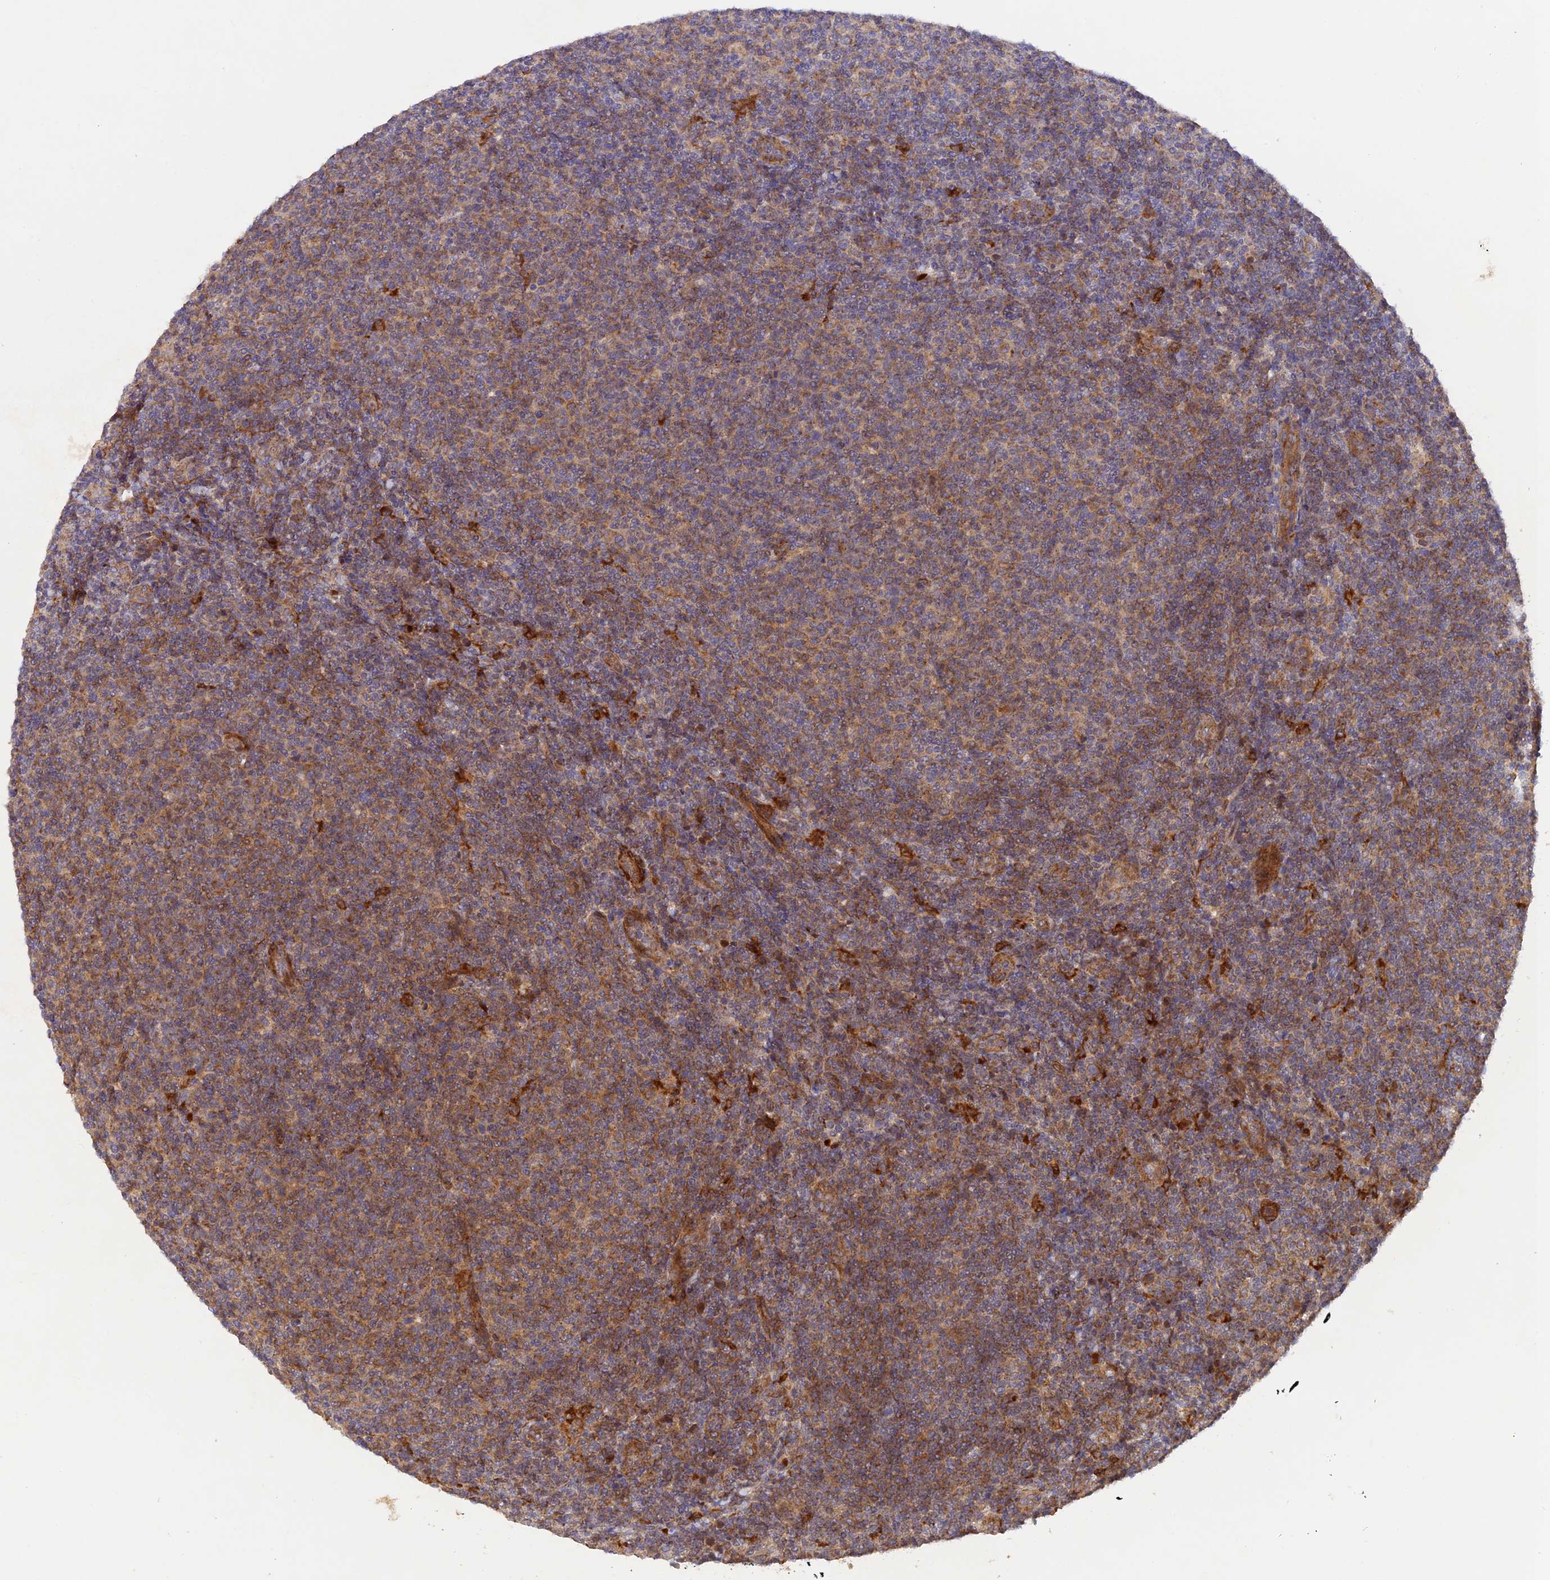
{"staining": {"intensity": "weak", "quantity": ">75%", "location": "cytoplasmic/membranous"}, "tissue": "lymphoma", "cell_type": "Tumor cells", "image_type": "cancer", "snomed": [{"axis": "morphology", "description": "Malignant lymphoma, non-Hodgkin's type, Low grade"}, {"axis": "topography", "description": "Lymph node"}], "caption": "A brown stain highlights weak cytoplasmic/membranous positivity of a protein in lymphoma tumor cells.", "gene": "WDFY4", "patient": {"sex": "male", "age": 66}}